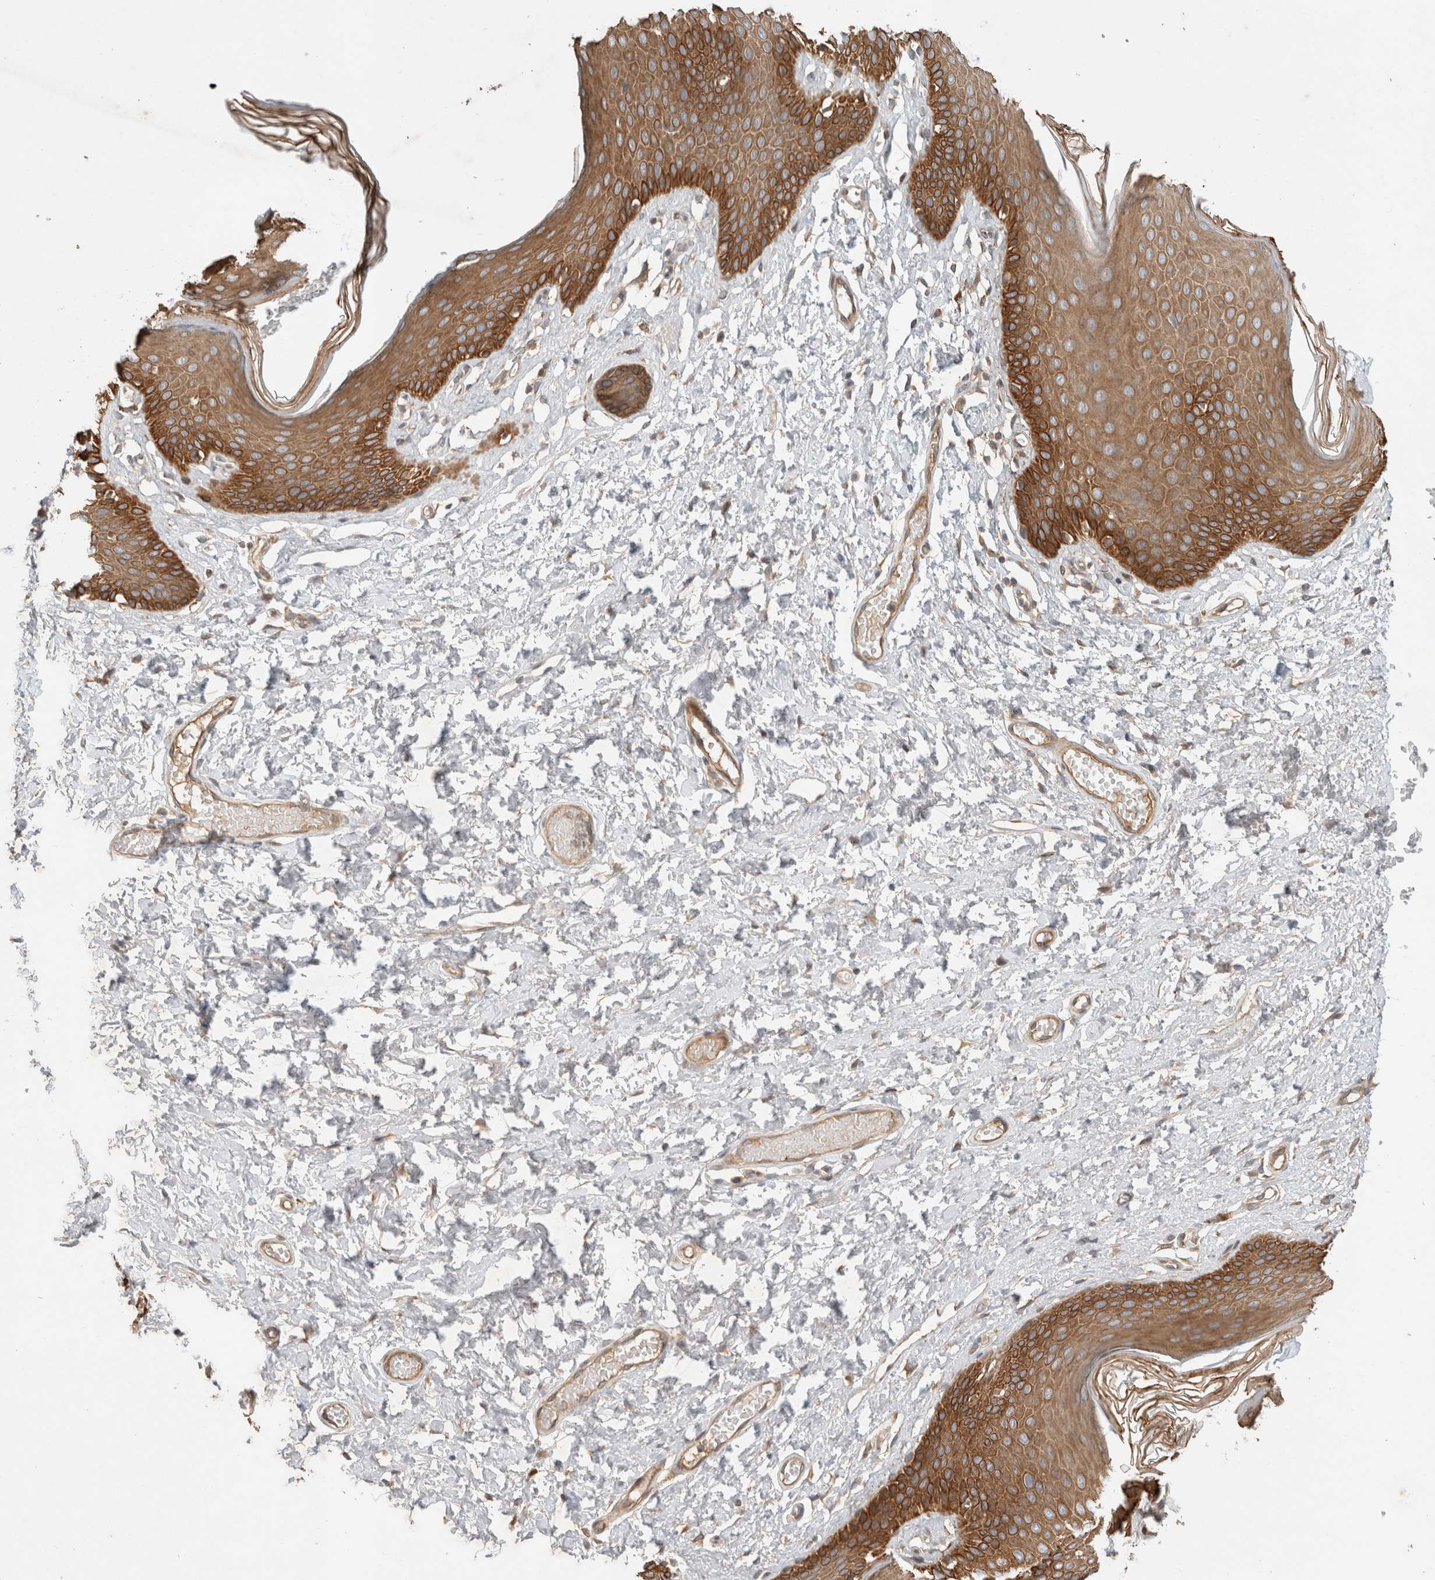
{"staining": {"intensity": "strong", "quantity": ">75%", "location": "cytoplasmic/membranous"}, "tissue": "skin", "cell_type": "Epidermal cells", "image_type": "normal", "snomed": [{"axis": "morphology", "description": "Normal tissue, NOS"}, {"axis": "morphology", "description": "Inflammation, NOS"}, {"axis": "topography", "description": "Vulva"}], "caption": "The photomicrograph demonstrates immunohistochemical staining of unremarkable skin. There is strong cytoplasmic/membranous expression is appreciated in approximately >75% of epidermal cells. Using DAB (3,3'-diaminobenzidine) (brown) and hematoxylin (blue) stains, captured at high magnification using brightfield microscopy.", "gene": "ARMC9", "patient": {"sex": "female", "age": 84}}